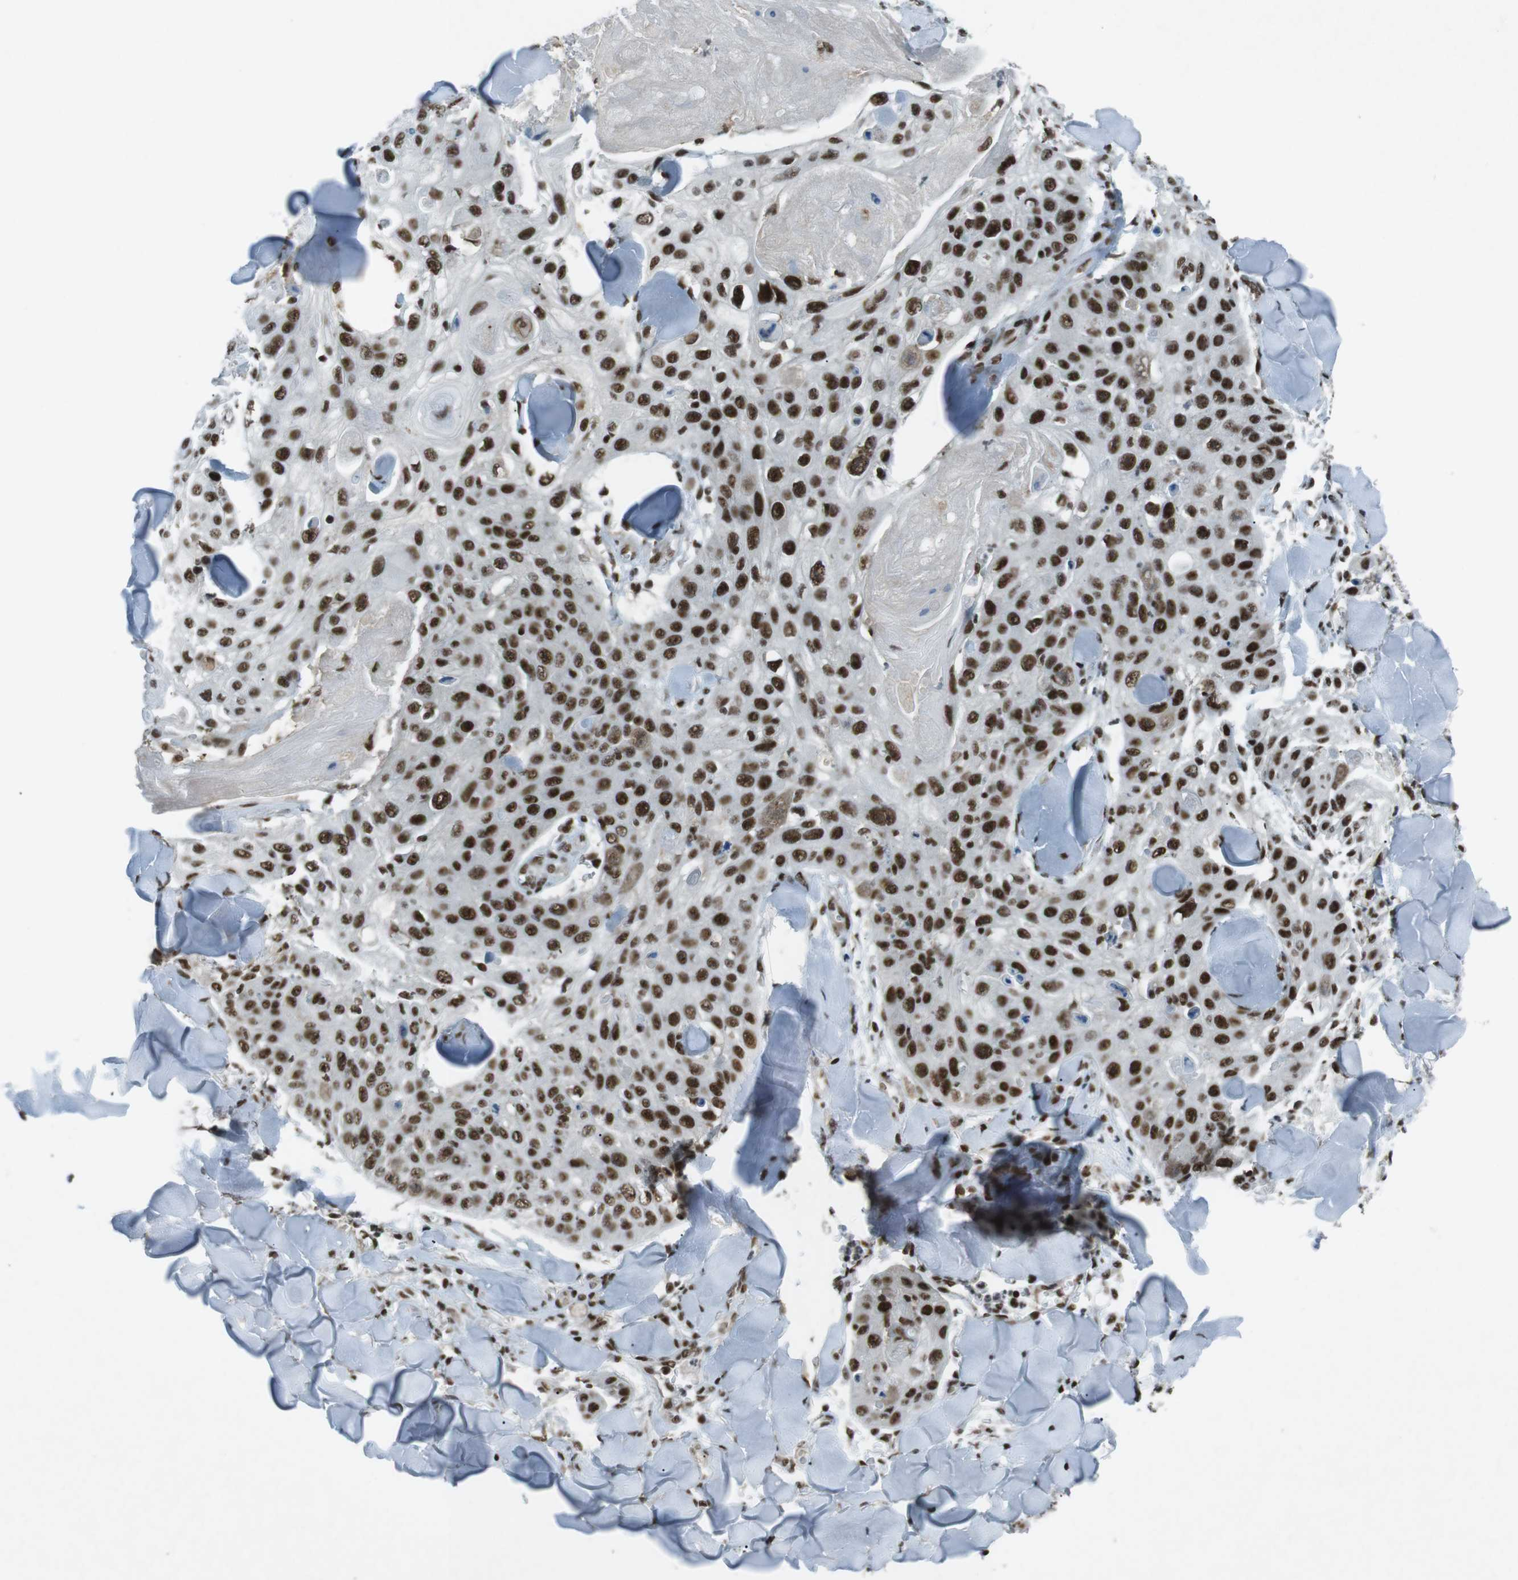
{"staining": {"intensity": "strong", "quantity": ">75%", "location": "nuclear"}, "tissue": "skin cancer", "cell_type": "Tumor cells", "image_type": "cancer", "snomed": [{"axis": "morphology", "description": "Squamous cell carcinoma, NOS"}, {"axis": "topography", "description": "Skin"}], "caption": "Immunohistochemistry (IHC) (DAB) staining of squamous cell carcinoma (skin) demonstrates strong nuclear protein expression in about >75% of tumor cells.", "gene": "TAF1", "patient": {"sex": "male", "age": 86}}